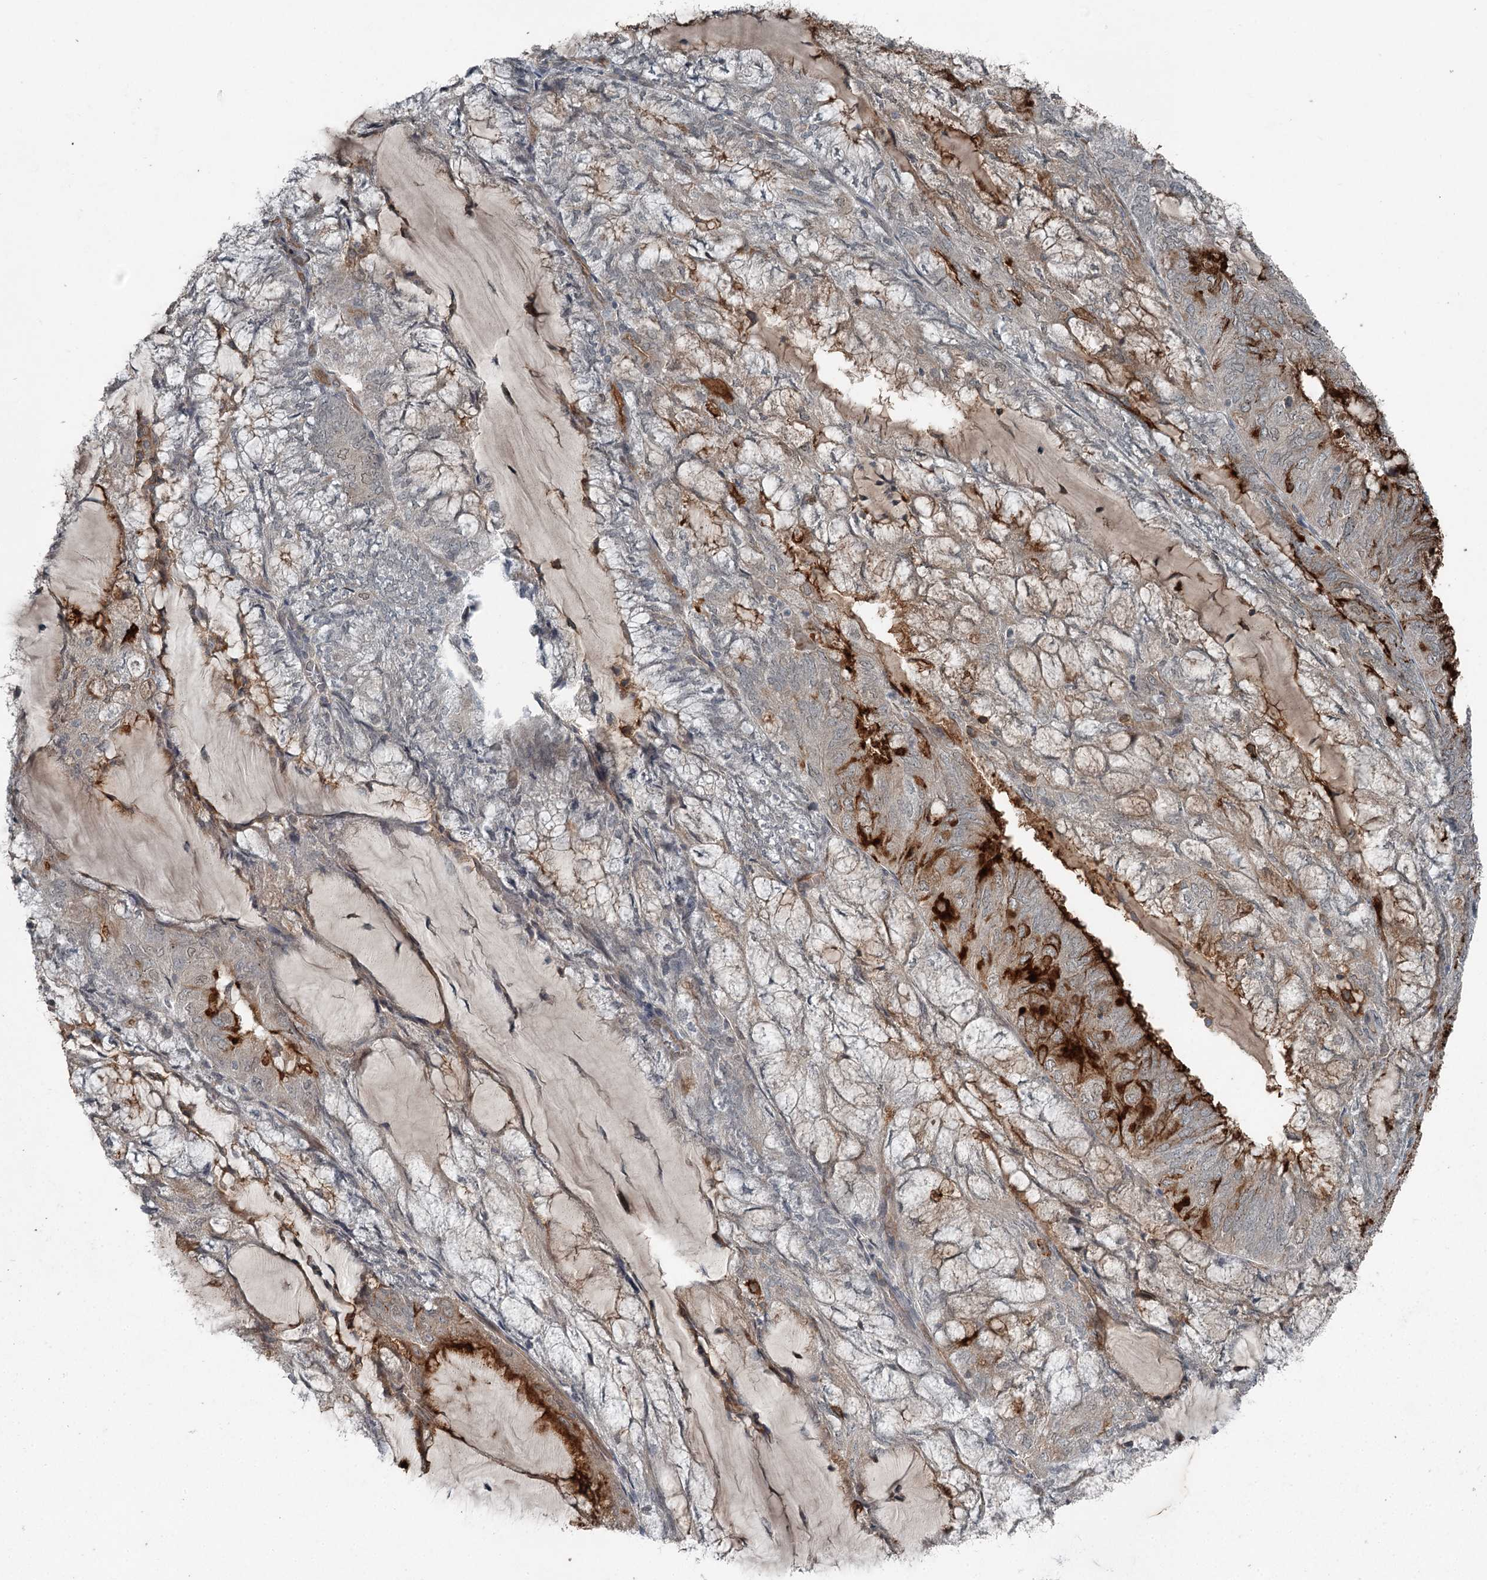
{"staining": {"intensity": "strong", "quantity": "<25%", "location": "cytoplasmic/membranous"}, "tissue": "endometrial cancer", "cell_type": "Tumor cells", "image_type": "cancer", "snomed": [{"axis": "morphology", "description": "Adenocarcinoma, NOS"}, {"axis": "topography", "description": "Endometrium"}], "caption": "Protein staining reveals strong cytoplasmic/membranous positivity in approximately <25% of tumor cells in endometrial cancer (adenocarcinoma). Nuclei are stained in blue.", "gene": "SLC39A8", "patient": {"sex": "female", "age": 81}}